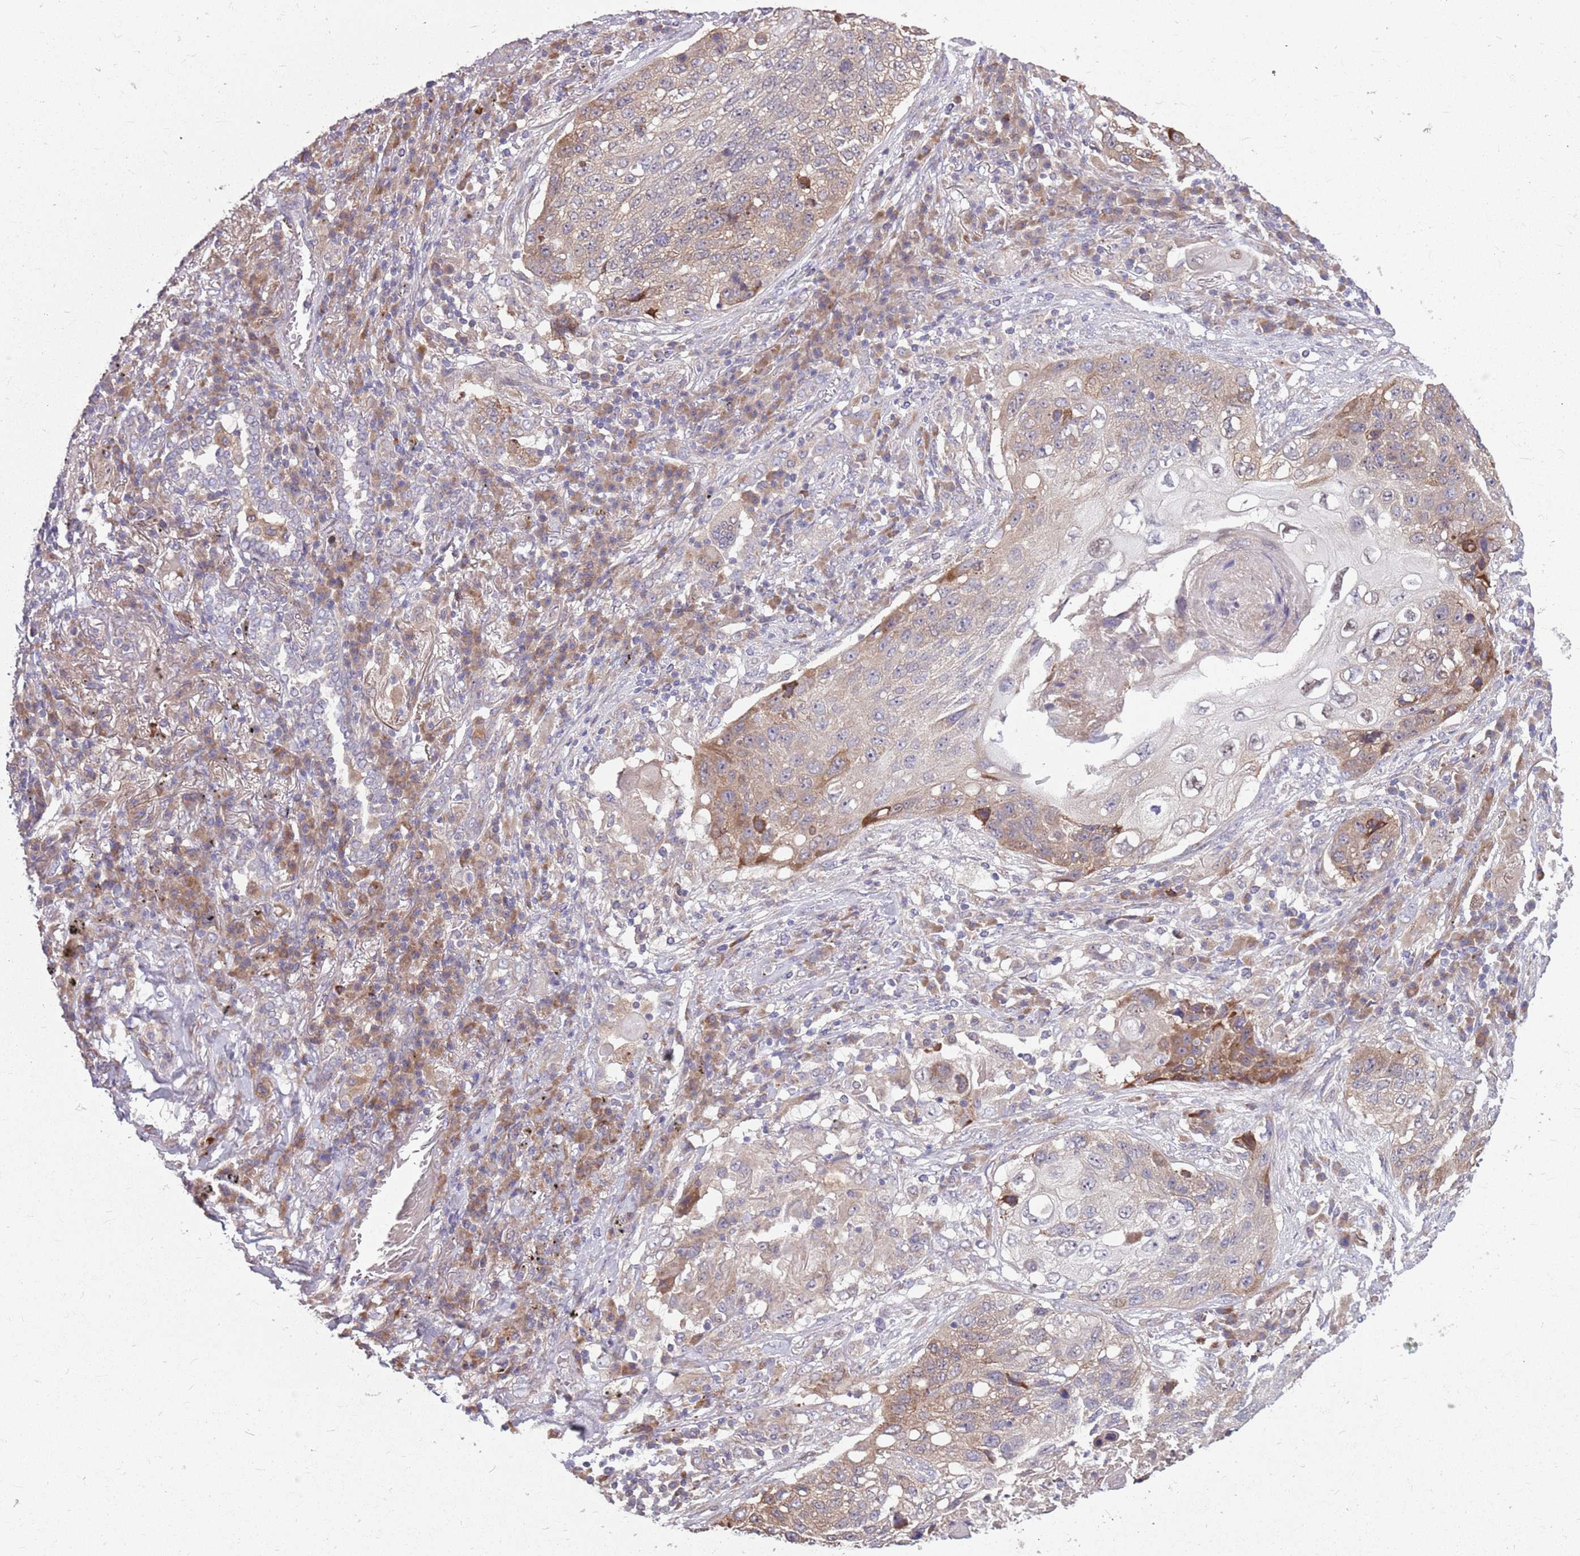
{"staining": {"intensity": "moderate", "quantity": "25%-75%", "location": "cytoplasmic/membranous"}, "tissue": "lung cancer", "cell_type": "Tumor cells", "image_type": "cancer", "snomed": [{"axis": "morphology", "description": "Squamous cell carcinoma, NOS"}, {"axis": "topography", "description": "Lung"}], "caption": "A high-resolution micrograph shows IHC staining of squamous cell carcinoma (lung), which exhibits moderate cytoplasmic/membranous staining in approximately 25%-75% of tumor cells.", "gene": "PPP1R27", "patient": {"sex": "female", "age": 63}}